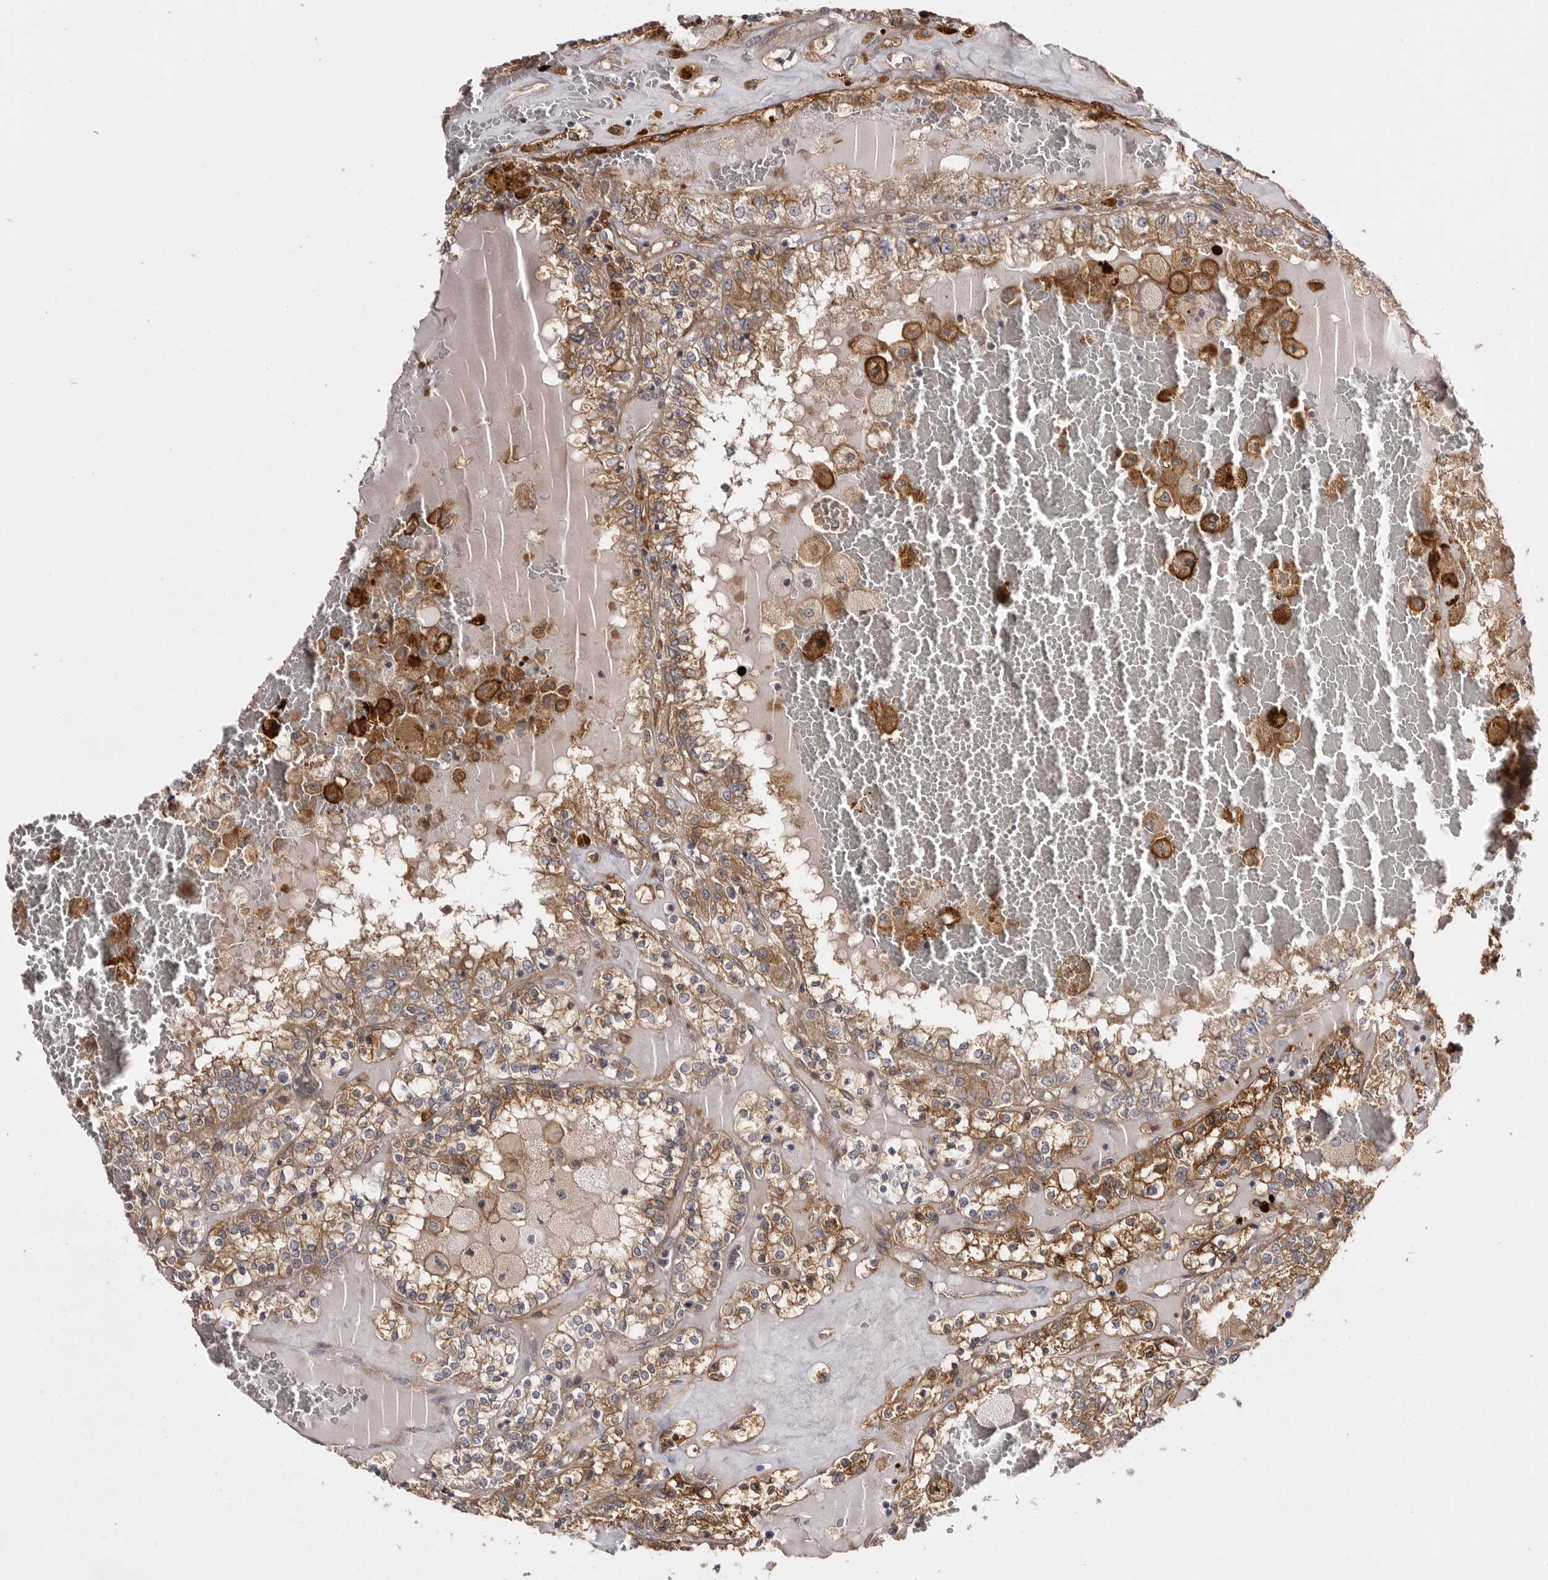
{"staining": {"intensity": "moderate", "quantity": ">75%", "location": "cytoplasmic/membranous"}, "tissue": "renal cancer", "cell_type": "Tumor cells", "image_type": "cancer", "snomed": [{"axis": "morphology", "description": "Adenocarcinoma, NOS"}, {"axis": "topography", "description": "Kidney"}], "caption": "Moderate cytoplasmic/membranous staining is appreciated in about >75% of tumor cells in renal cancer.", "gene": "OSBPL9", "patient": {"sex": "female", "age": 56}}